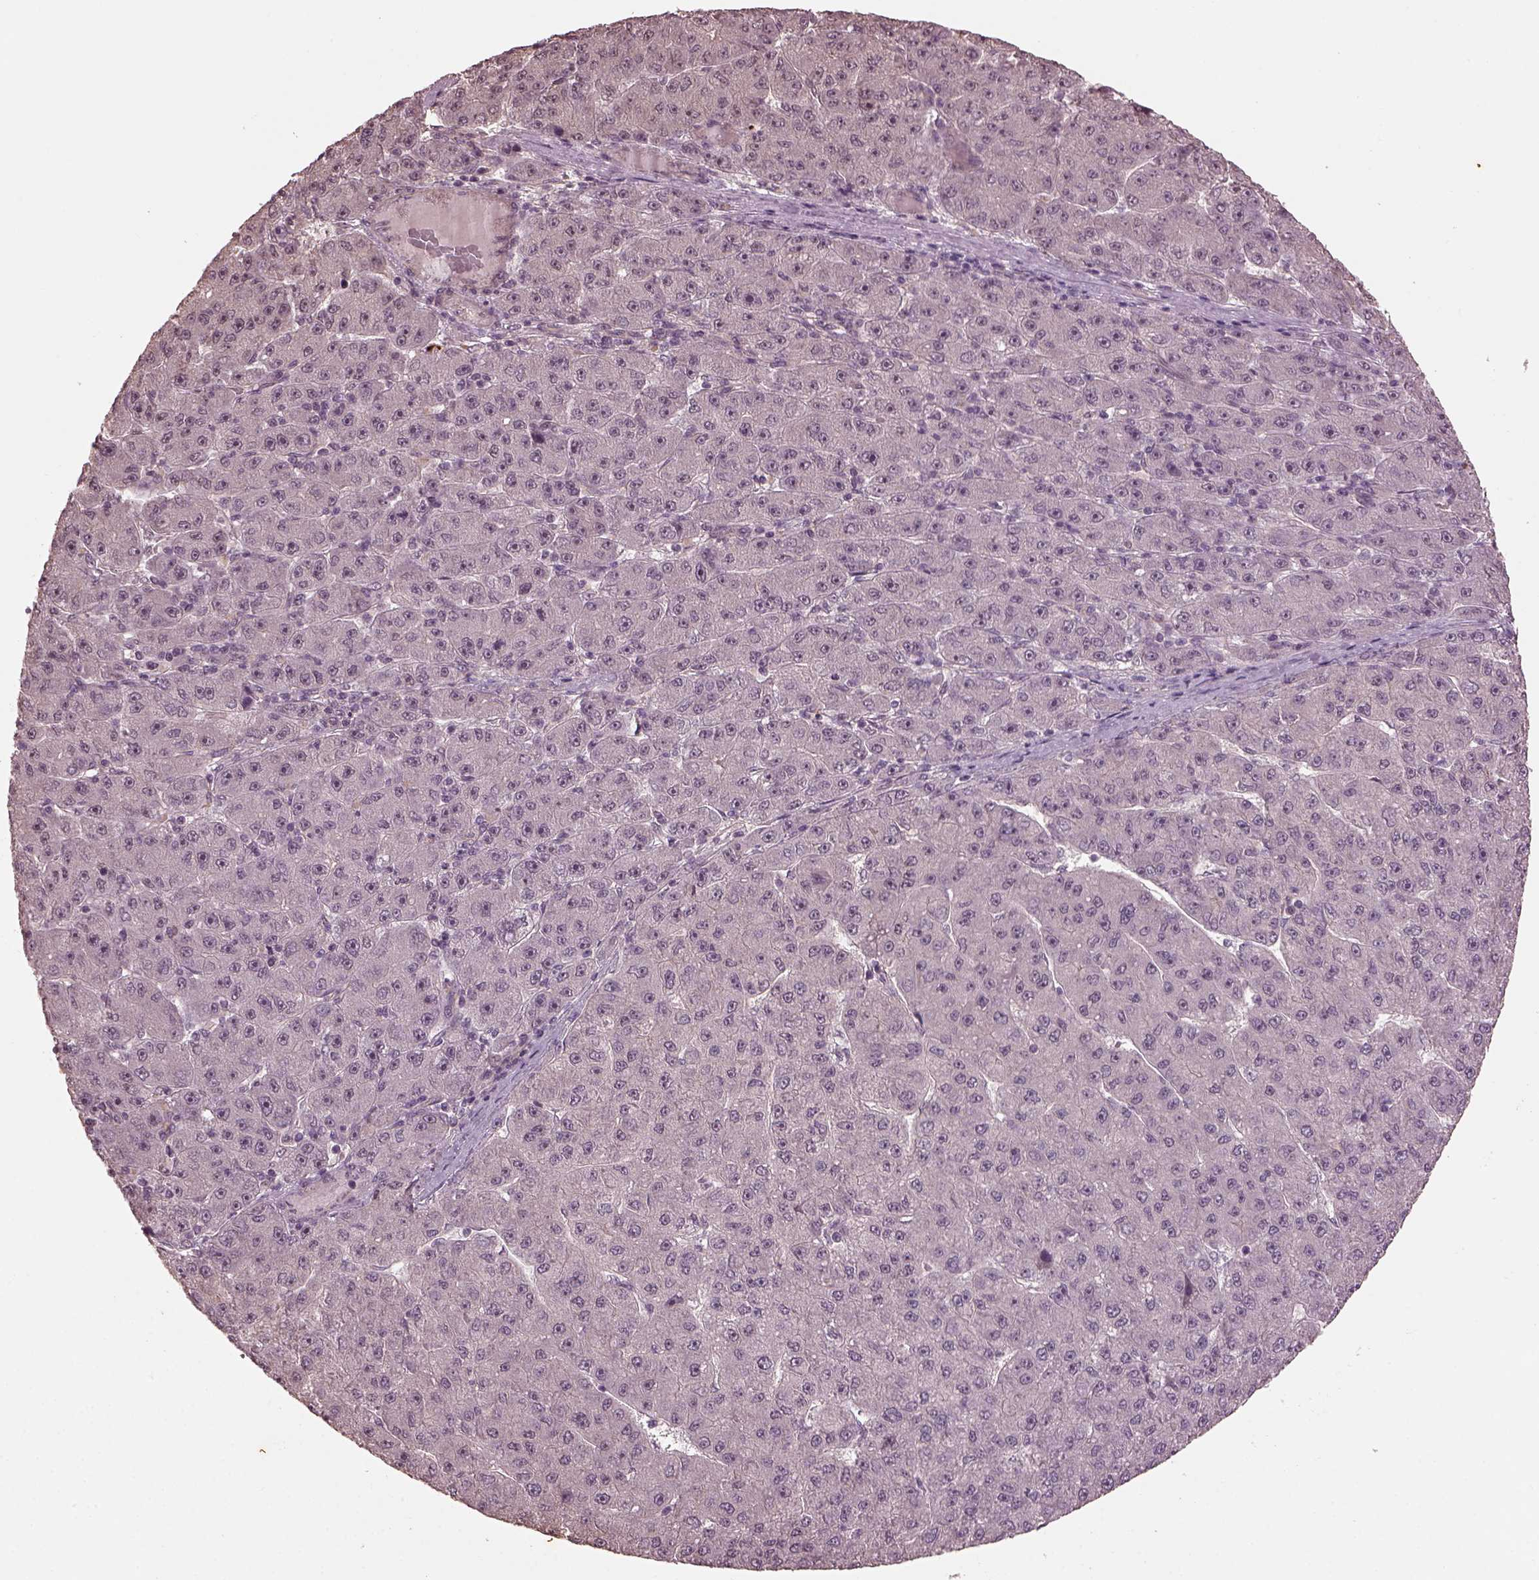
{"staining": {"intensity": "weak", "quantity": "<25%", "location": "nuclear"}, "tissue": "liver cancer", "cell_type": "Tumor cells", "image_type": "cancer", "snomed": [{"axis": "morphology", "description": "Carcinoma, Hepatocellular, NOS"}, {"axis": "topography", "description": "Liver"}], "caption": "The photomicrograph exhibits no significant positivity in tumor cells of hepatocellular carcinoma (liver). The staining was performed using DAB (3,3'-diaminobenzidine) to visualize the protein expression in brown, while the nuclei were stained in blue with hematoxylin (Magnification: 20x).", "gene": "GNRH1", "patient": {"sex": "male", "age": 67}}